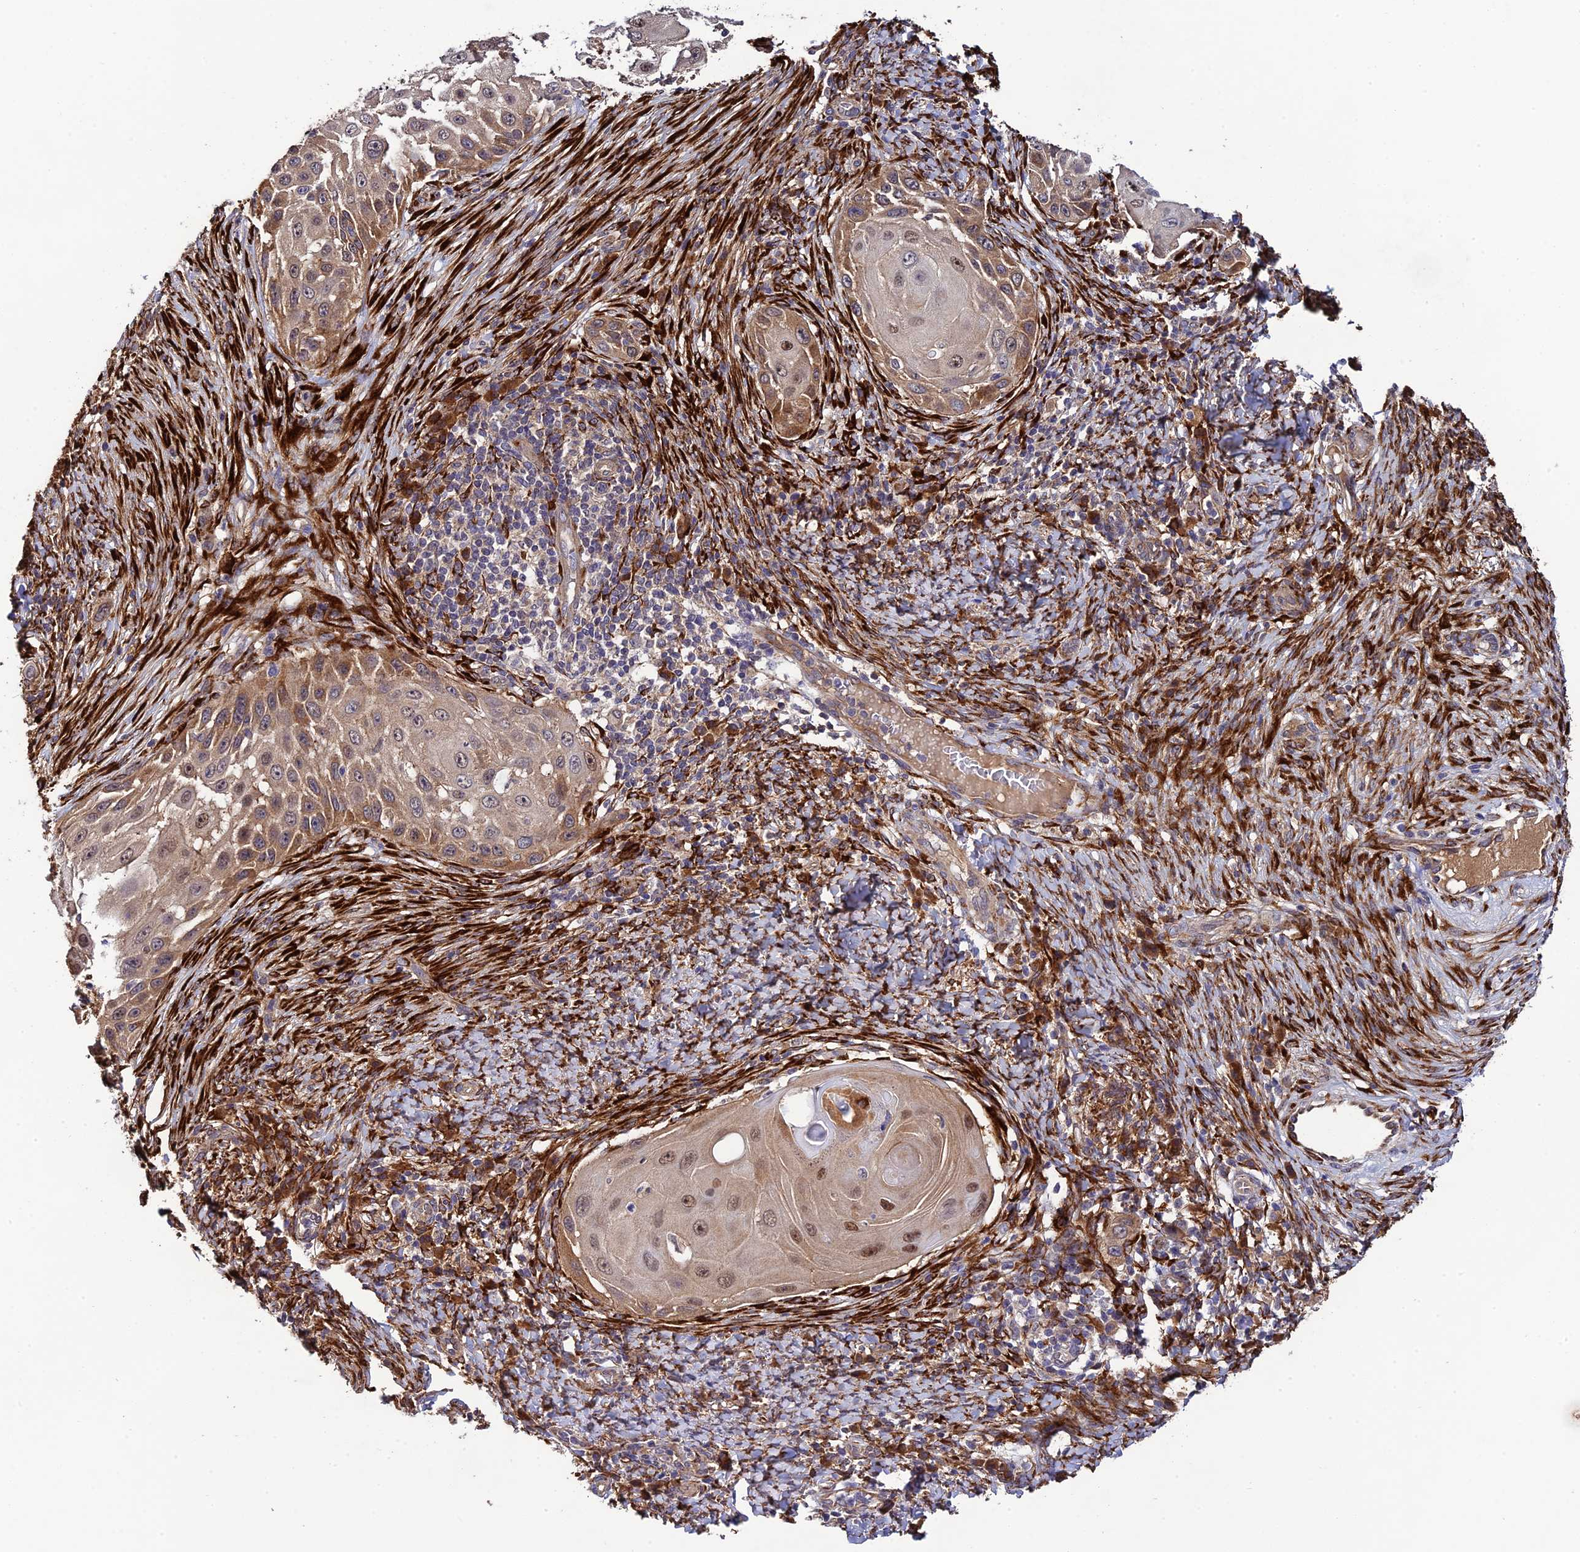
{"staining": {"intensity": "moderate", "quantity": "25%-75%", "location": "cytoplasmic/membranous,nuclear"}, "tissue": "skin cancer", "cell_type": "Tumor cells", "image_type": "cancer", "snomed": [{"axis": "morphology", "description": "Squamous cell carcinoma, NOS"}, {"axis": "topography", "description": "Skin"}], "caption": "Skin cancer (squamous cell carcinoma) stained with a protein marker exhibits moderate staining in tumor cells.", "gene": "P3H3", "patient": {"sex": "female", "age": 44}}